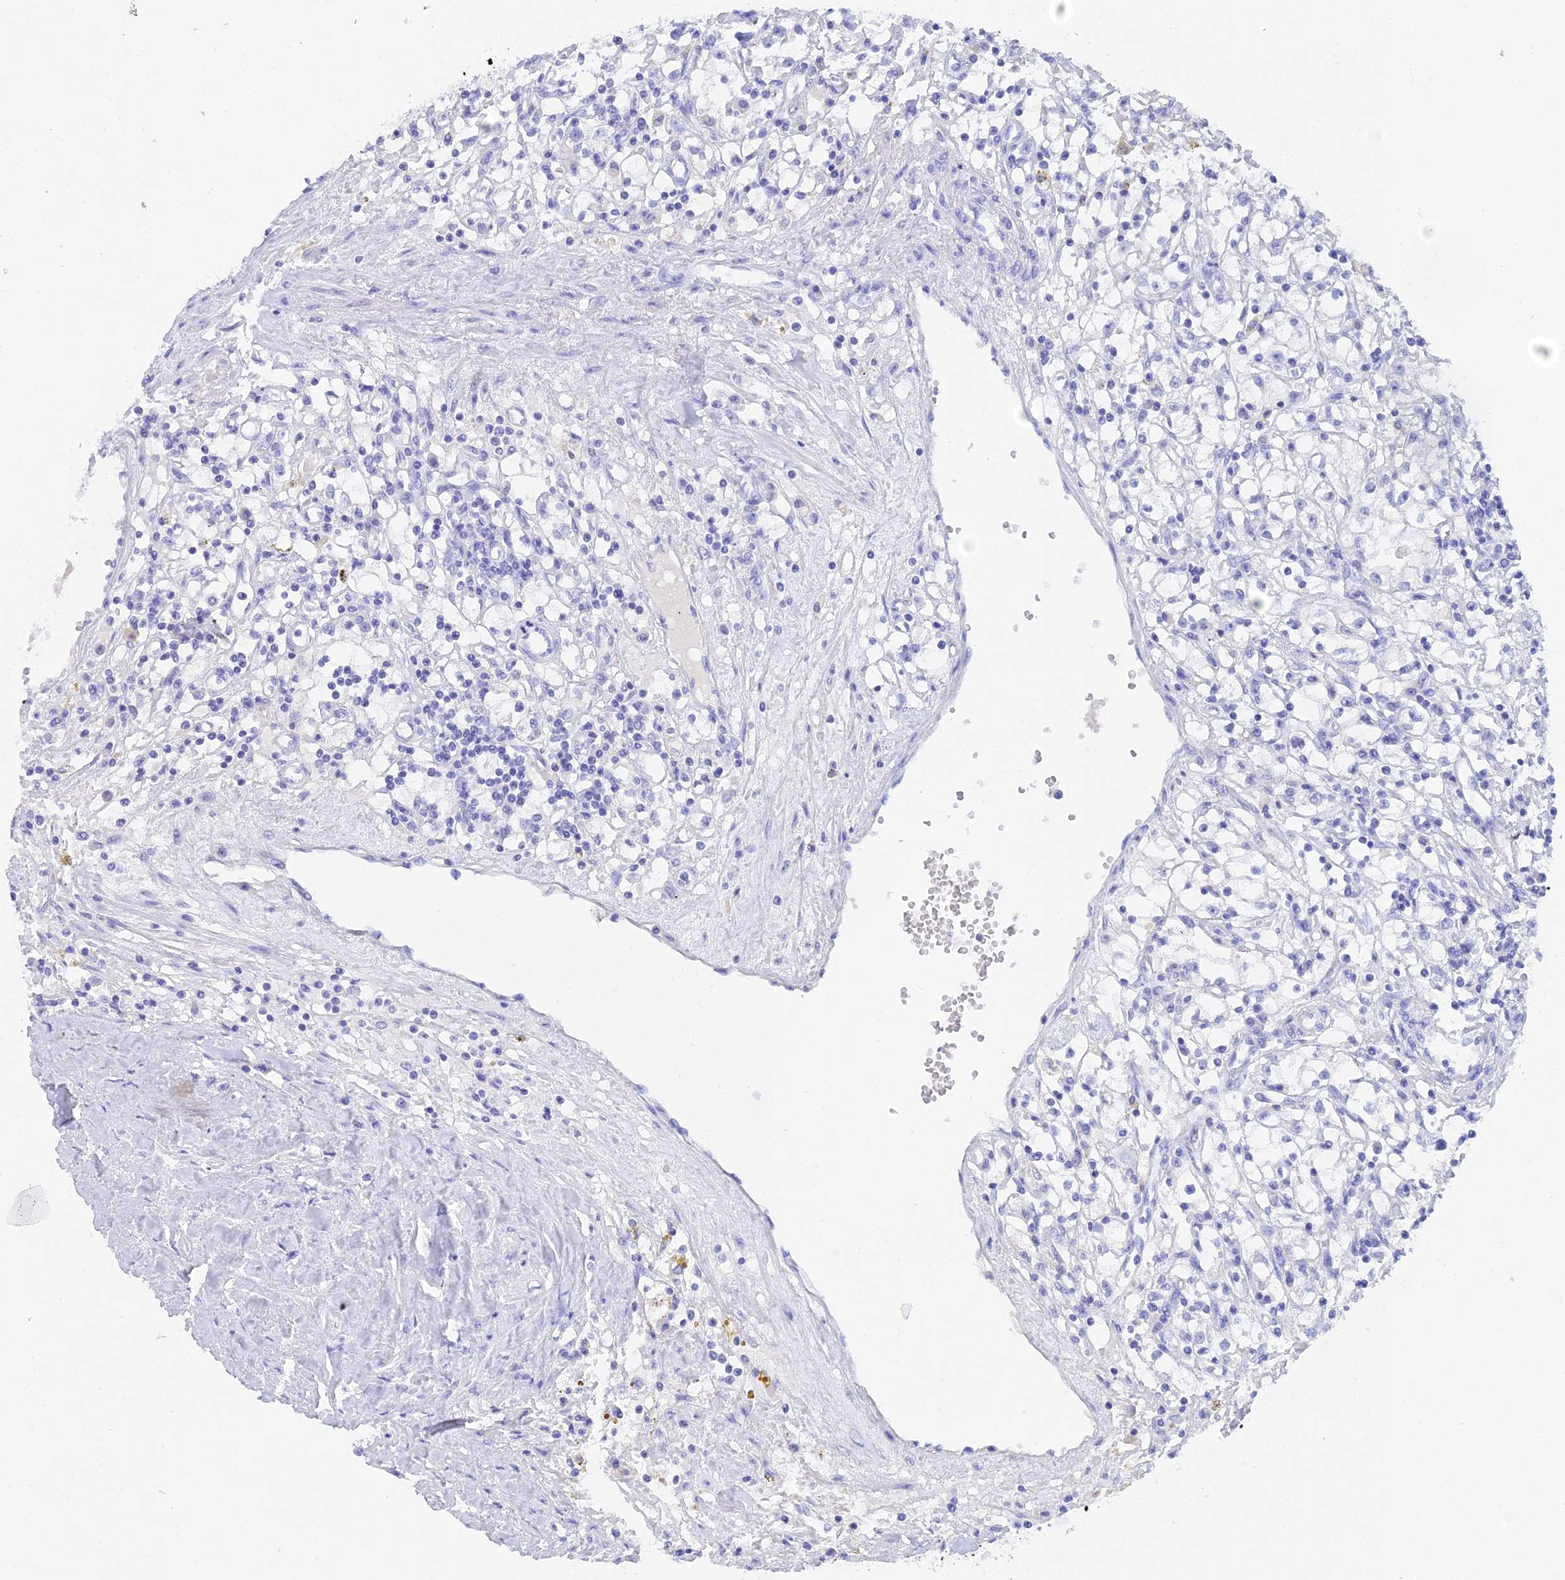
{"staining": {"intensity": "negative", "quantity": "none", "location": "none"}, "tissue": "renal cancer", "cell_type": "Tumor cells", "image_type": "cancer", "snomed": [{"axis": "morphology", "description": "Adenocarcinoma, NOS"}, {"axis": "topography", "description": "Kidney"}], "caption": "High magnification brightfield microscopy of renal cancer (adenocarcinoma) stained with DAB (3,3'-diaminobenzidine) (brown) and counterstained with hematoxylin (blue): tumor cells show no significant positivity.", "gene": "REG1A", "patient": {"sex": "male", "age": 56}}